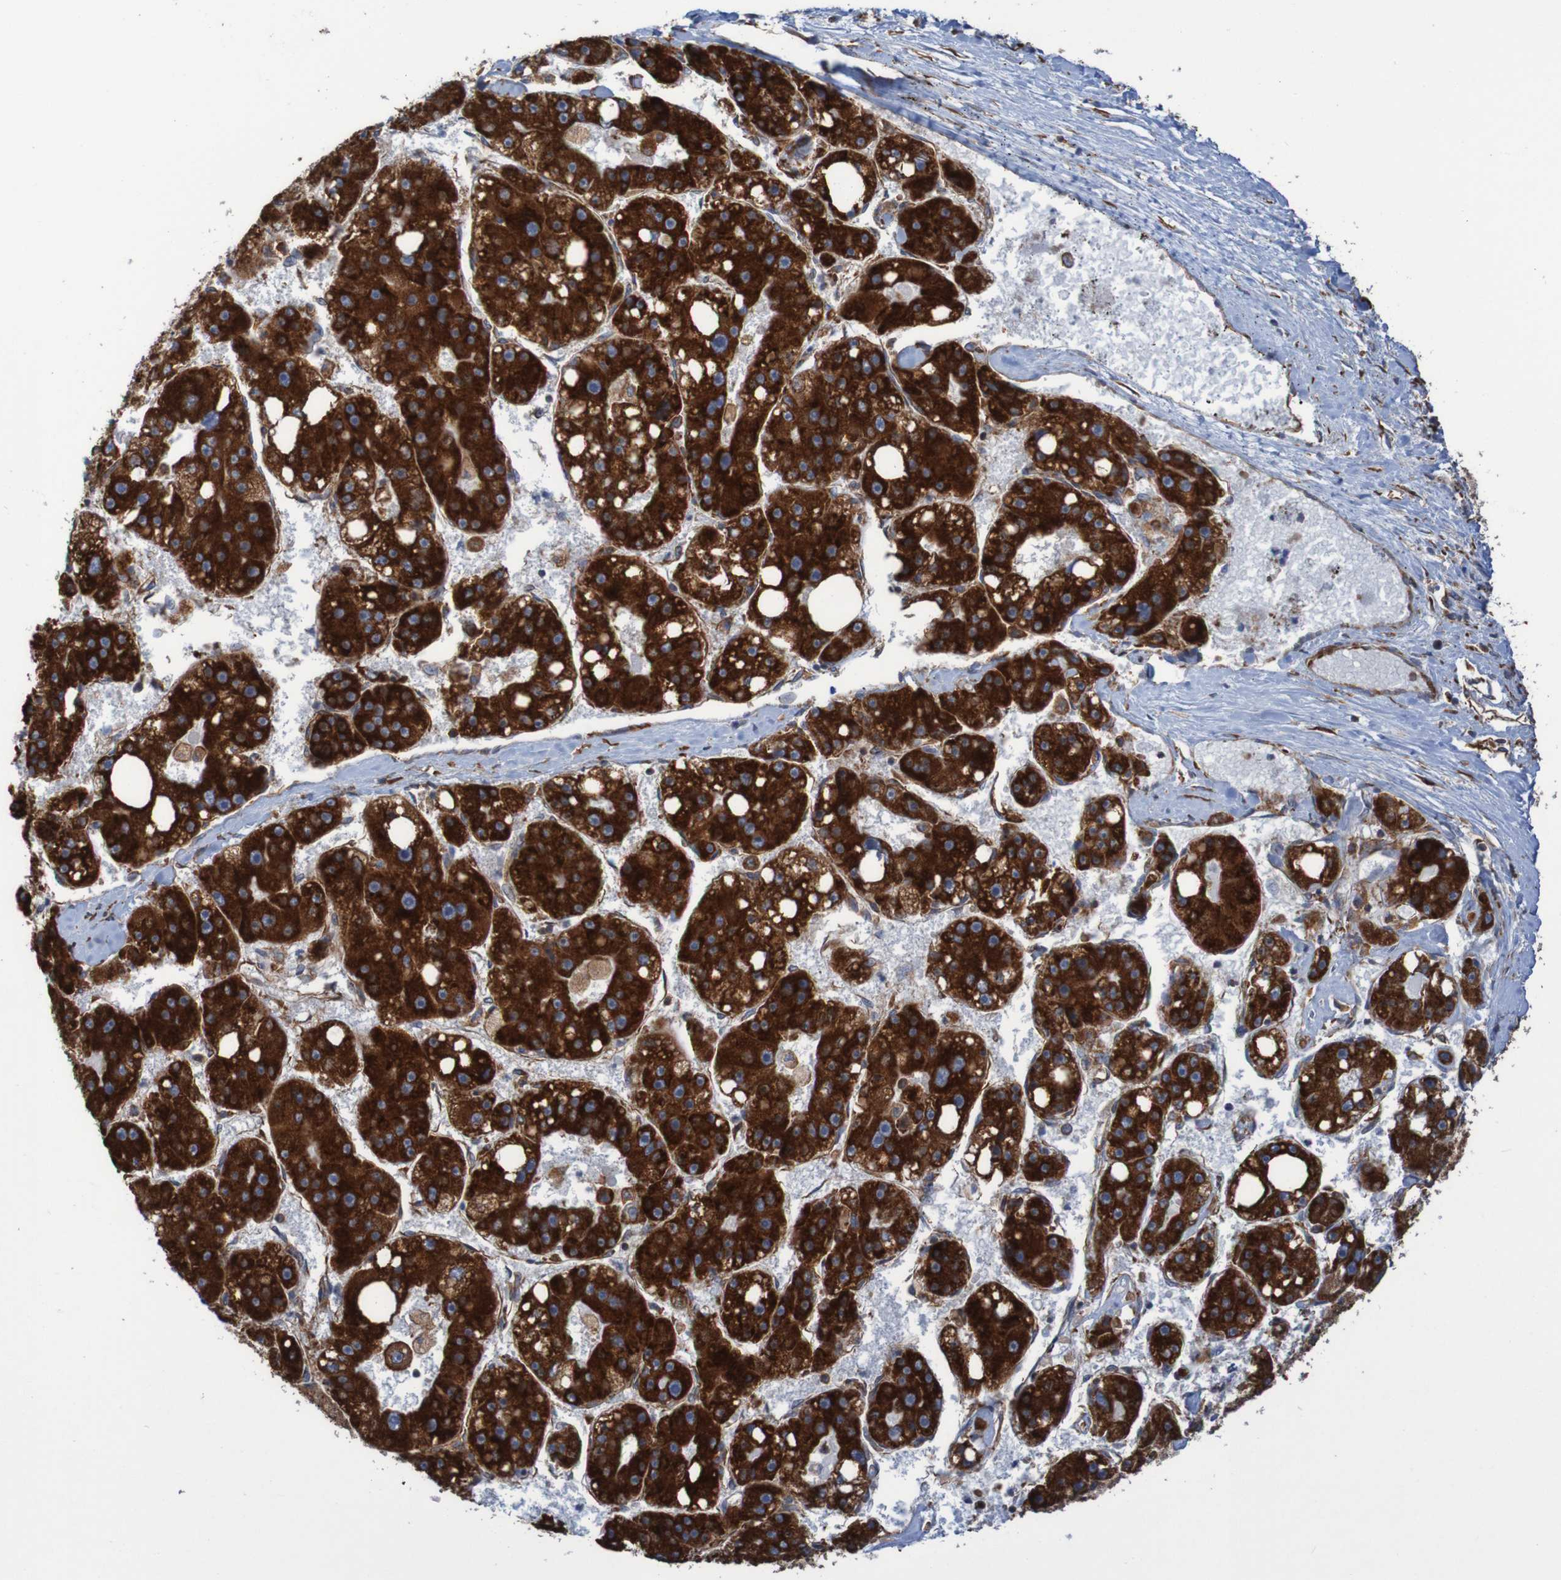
{"staining": {"intensity": "strong", "quantity": ">75%", "location": "cytoplasmic/membranous"}, "tissue": "liver cancer", "cell_type": "Tumor cells", "image_type": "cancer", "snomed": [{"axis": "morphology", "description": "Carcinoma, Hepatocellular, NOS"}, {"axis": "topography", "description": "Liver"}], "caption": "Human liver cancer (hepatocellular carcinoma) stained for a protein (brown) shows strong cytoplasmic/membranous positive staining in approximately >75% of tumor cells.", "gene": "RPL10", "patient": {"sex": "female", "age": 61}}